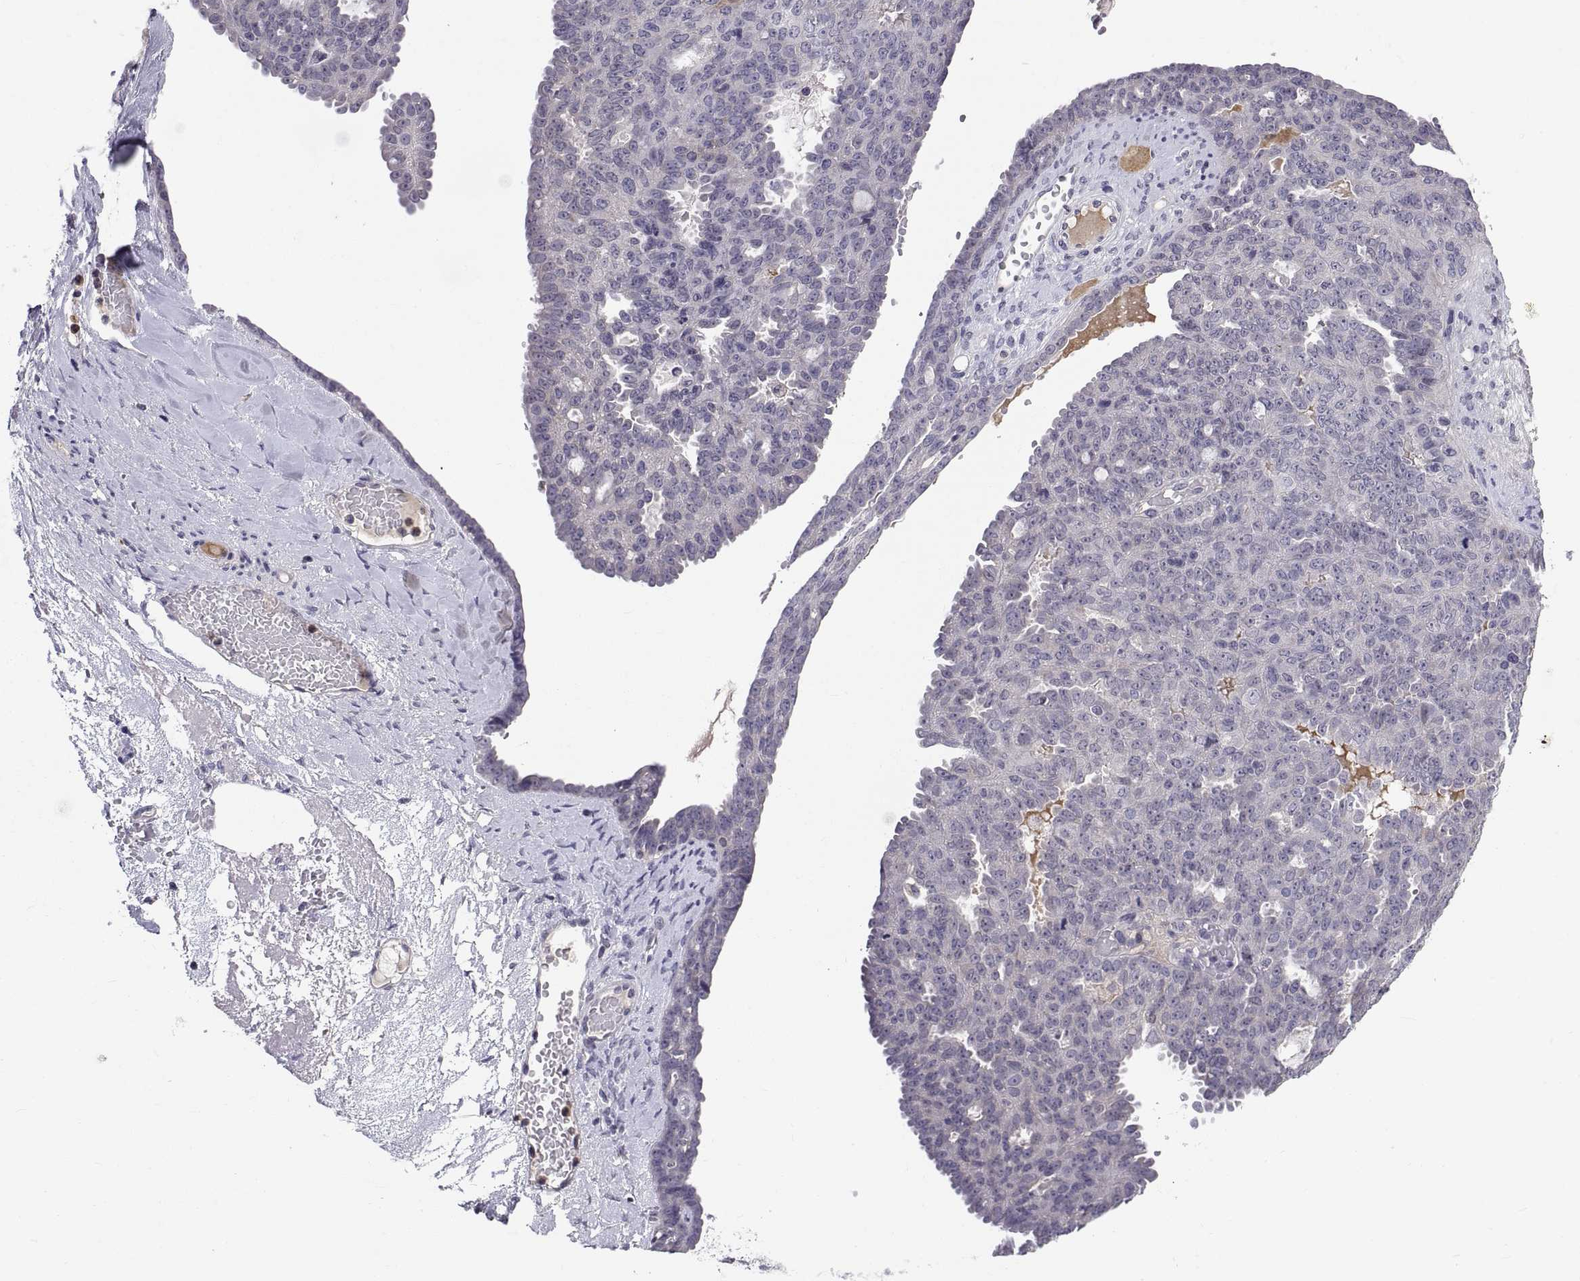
{"staining": {"intensity": "negative", "quantity": "none", "location": "none"}, "tissue": "ovarian cancer", "cell_type": "Tumor cells", "image_type": "cancer", "snomed": [{"axis": "morphology", "description": "Cystadenocarcinoma, serous, NOS"}, {"axis": "topography", "description": "Ovary"}], "caption": "Human ovarian cancer stained for a protein using immunohistochemistry reveals no expression in tumor cells.", "gene": "PKP1", "patient": {"sex": "female", "age": 71}}